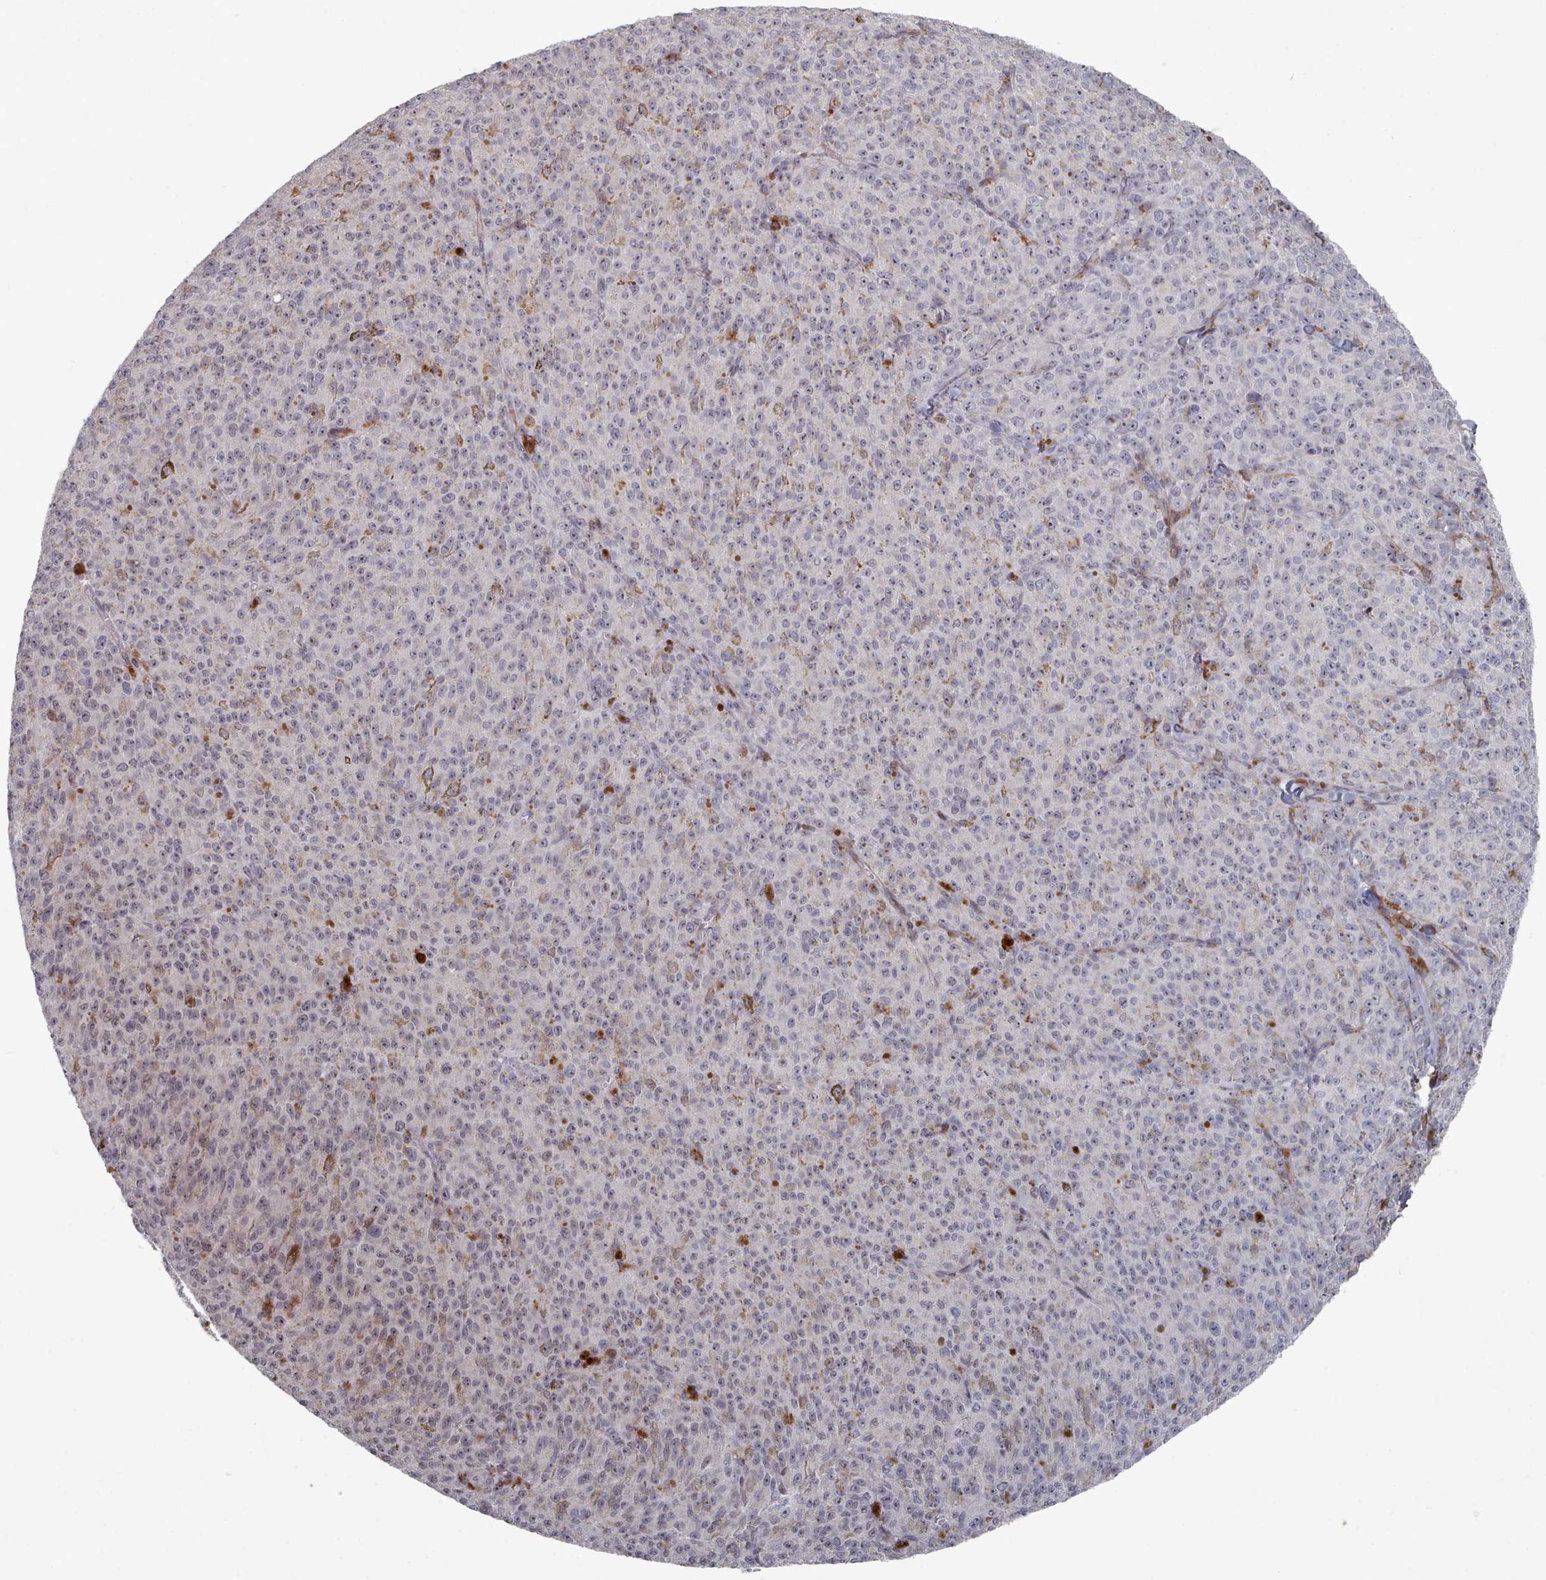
{"staining": {"intensity": "negative", "quantity": "none", "location": "none"}, "tissue": "melanoma", "cell_type": "Tumor cells", "image_type": "cancer", "snomed": [{"axis": "morphology", "description": "Malignant melanoma, NOS"}, {"axis": "topography", "description": "Skin"}], "caption": "This is a histopathology image of immunohistochemistry staining of melanoma, which shows no positivity in tumor cells.", "gene": "COL8A2", "patient": {"sex": "female", "age": 52}}